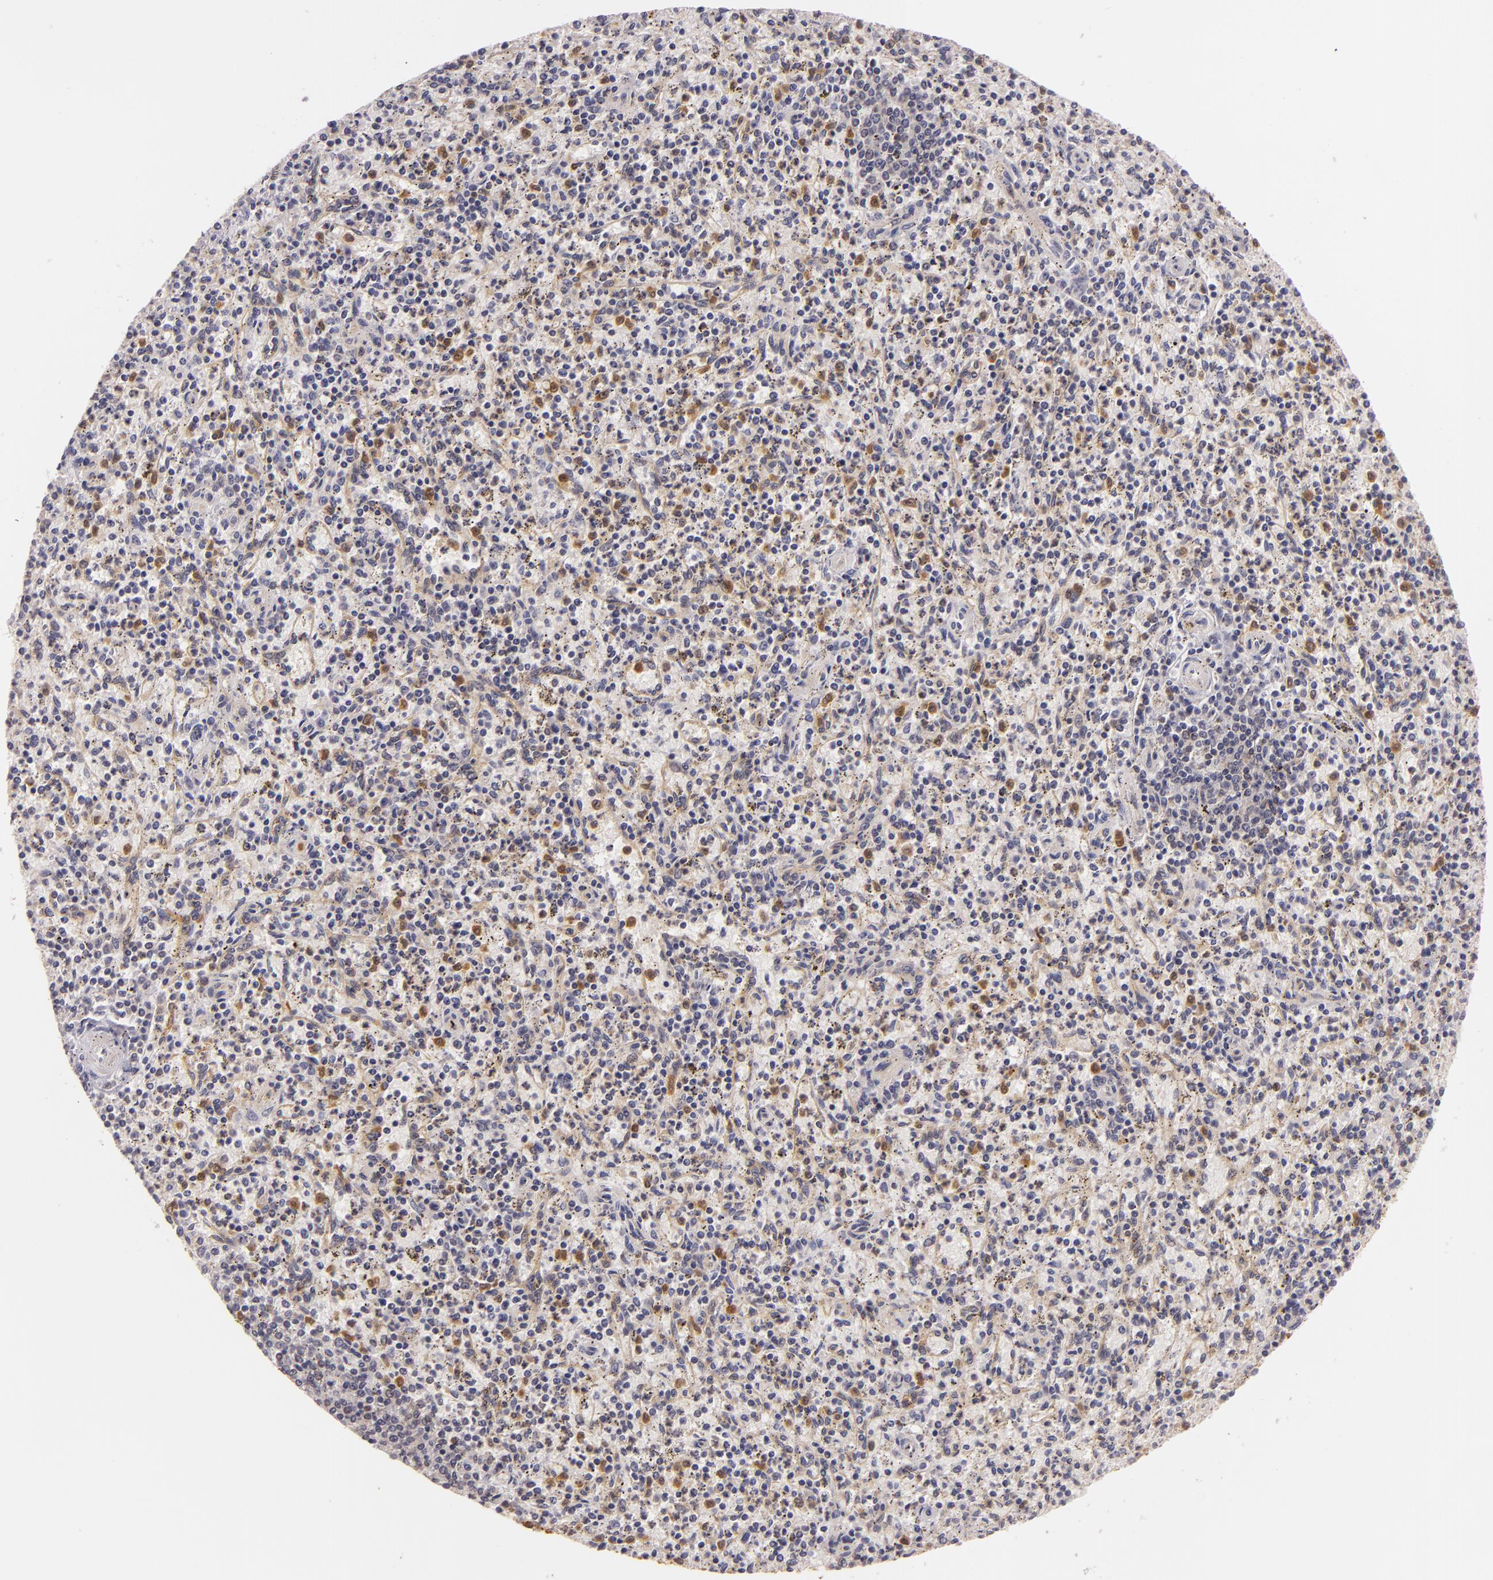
{"staining": {"intensity": "moderate", "quantity": "<25%", "location": "cytoplasmic/membranous"}, "tissue": "spleen", "cell_type": "Cells in red pulp", "image_type": "normal", "snomed": [{"axis": "morphology", "description": "Normal tissue, NOS"}, {"axis": "topography", "description": "Spleen"}], "caption": "Immunohistochemistry staining of normal spleen, which reveals low levels of moderate cytoplasmic/membranous staining in approximately <25% of cells in red pulp indicating moderate cytoplasmic/membranous protein positivity. The staining was performed using DAB (3,3'-diaminobenzidine) (brown) for protein detection and nuclei were counterstained in hematoxylin (blue).", "gene": "TOM1", "patient": {"sex": "male", "age": 72}}